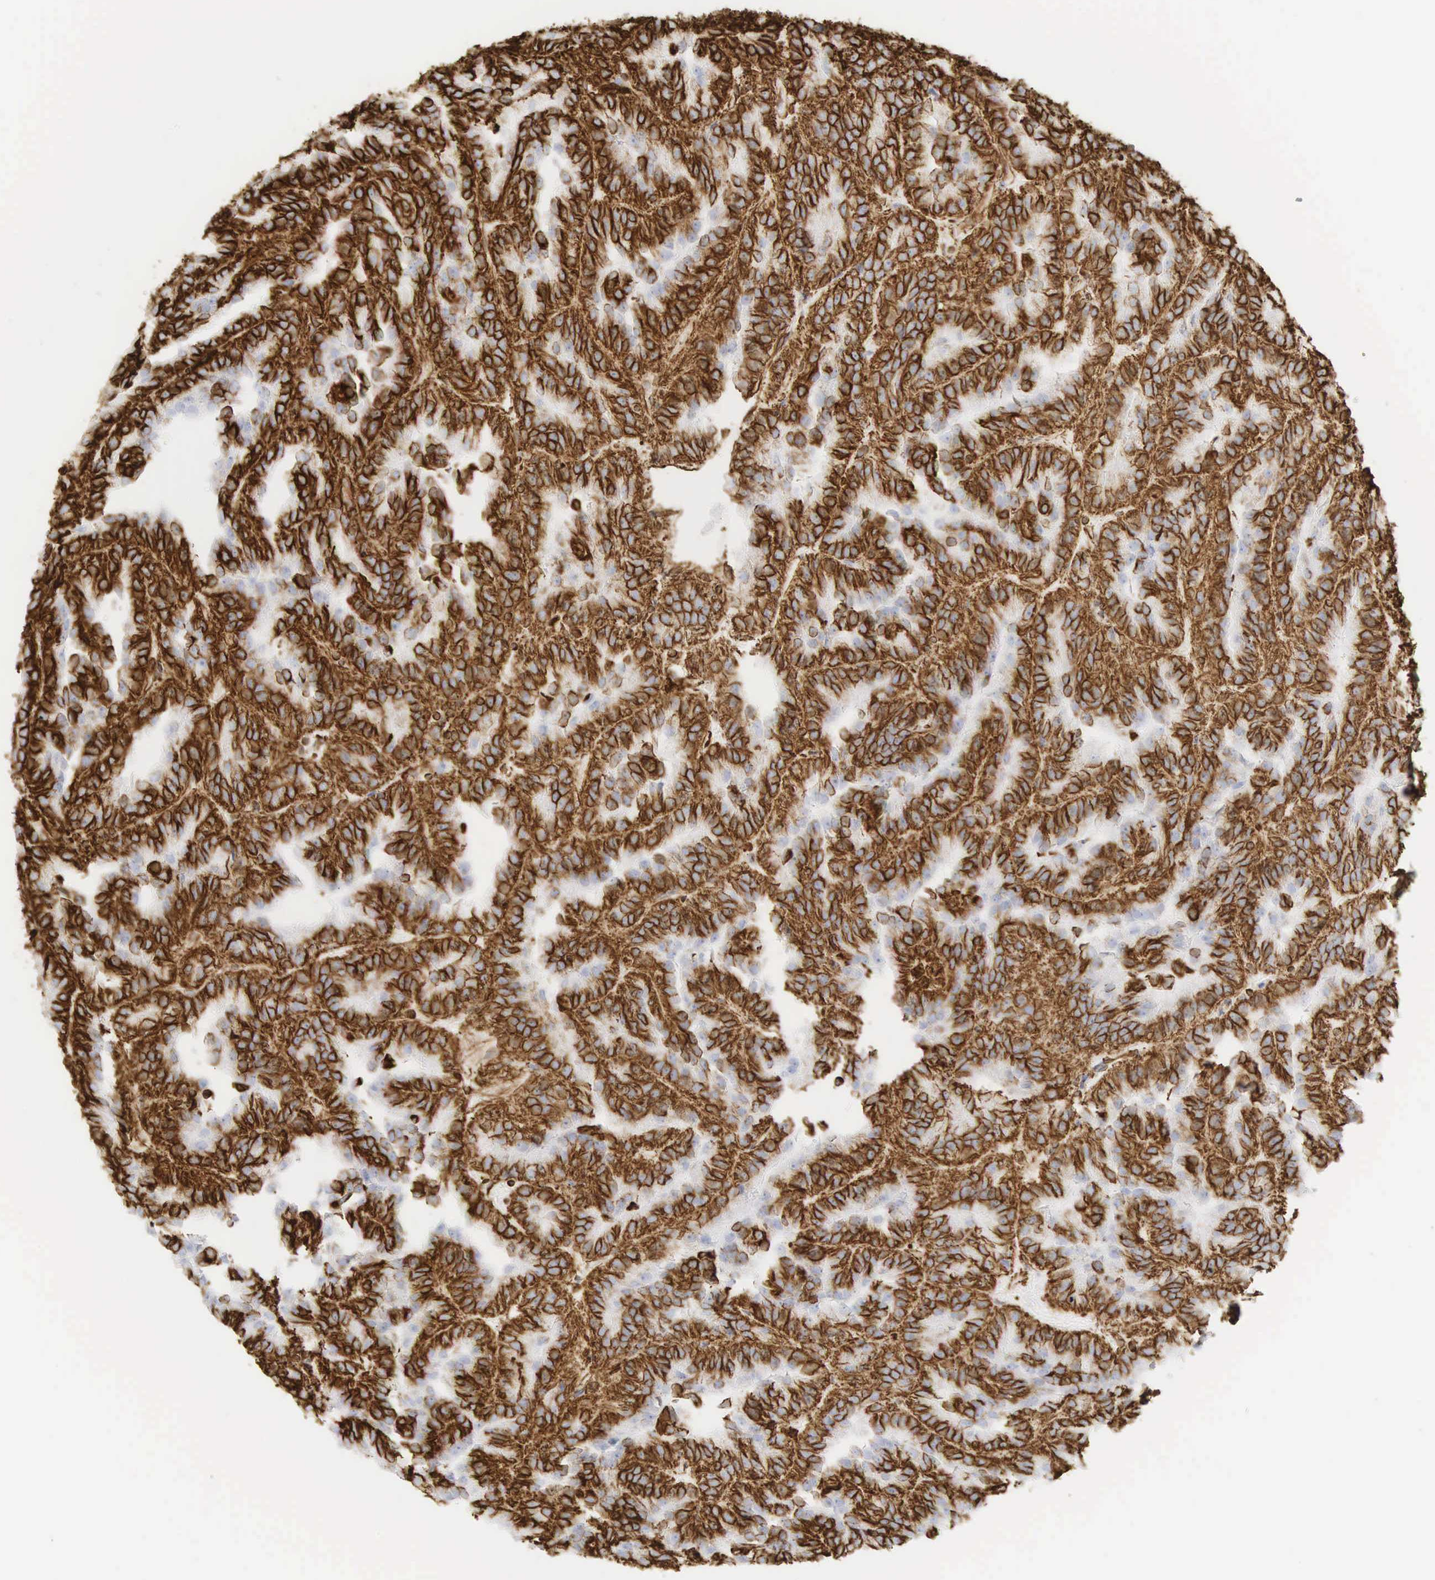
{"staining": {"intensity": "strong", "quantity": ">75%", "location": "cytoplasmic/membranous"}, "tissue": "renal cancer", "cell_type": "Tumor cells", "image_type": "cancer", "snomed": [{"axis": "morphology", "description": "Adenocarcinoma, NOS"}, {"axis": "topography", "description": "Kidney"}], "caption": "DAB immunohistochemical staining of renal cancer reveals strong cytoplasmic/membranous protein staining in approximately >75% of tumor cells.", "gene": "VIM", "patient": {"sex": "male", "age": 46}}